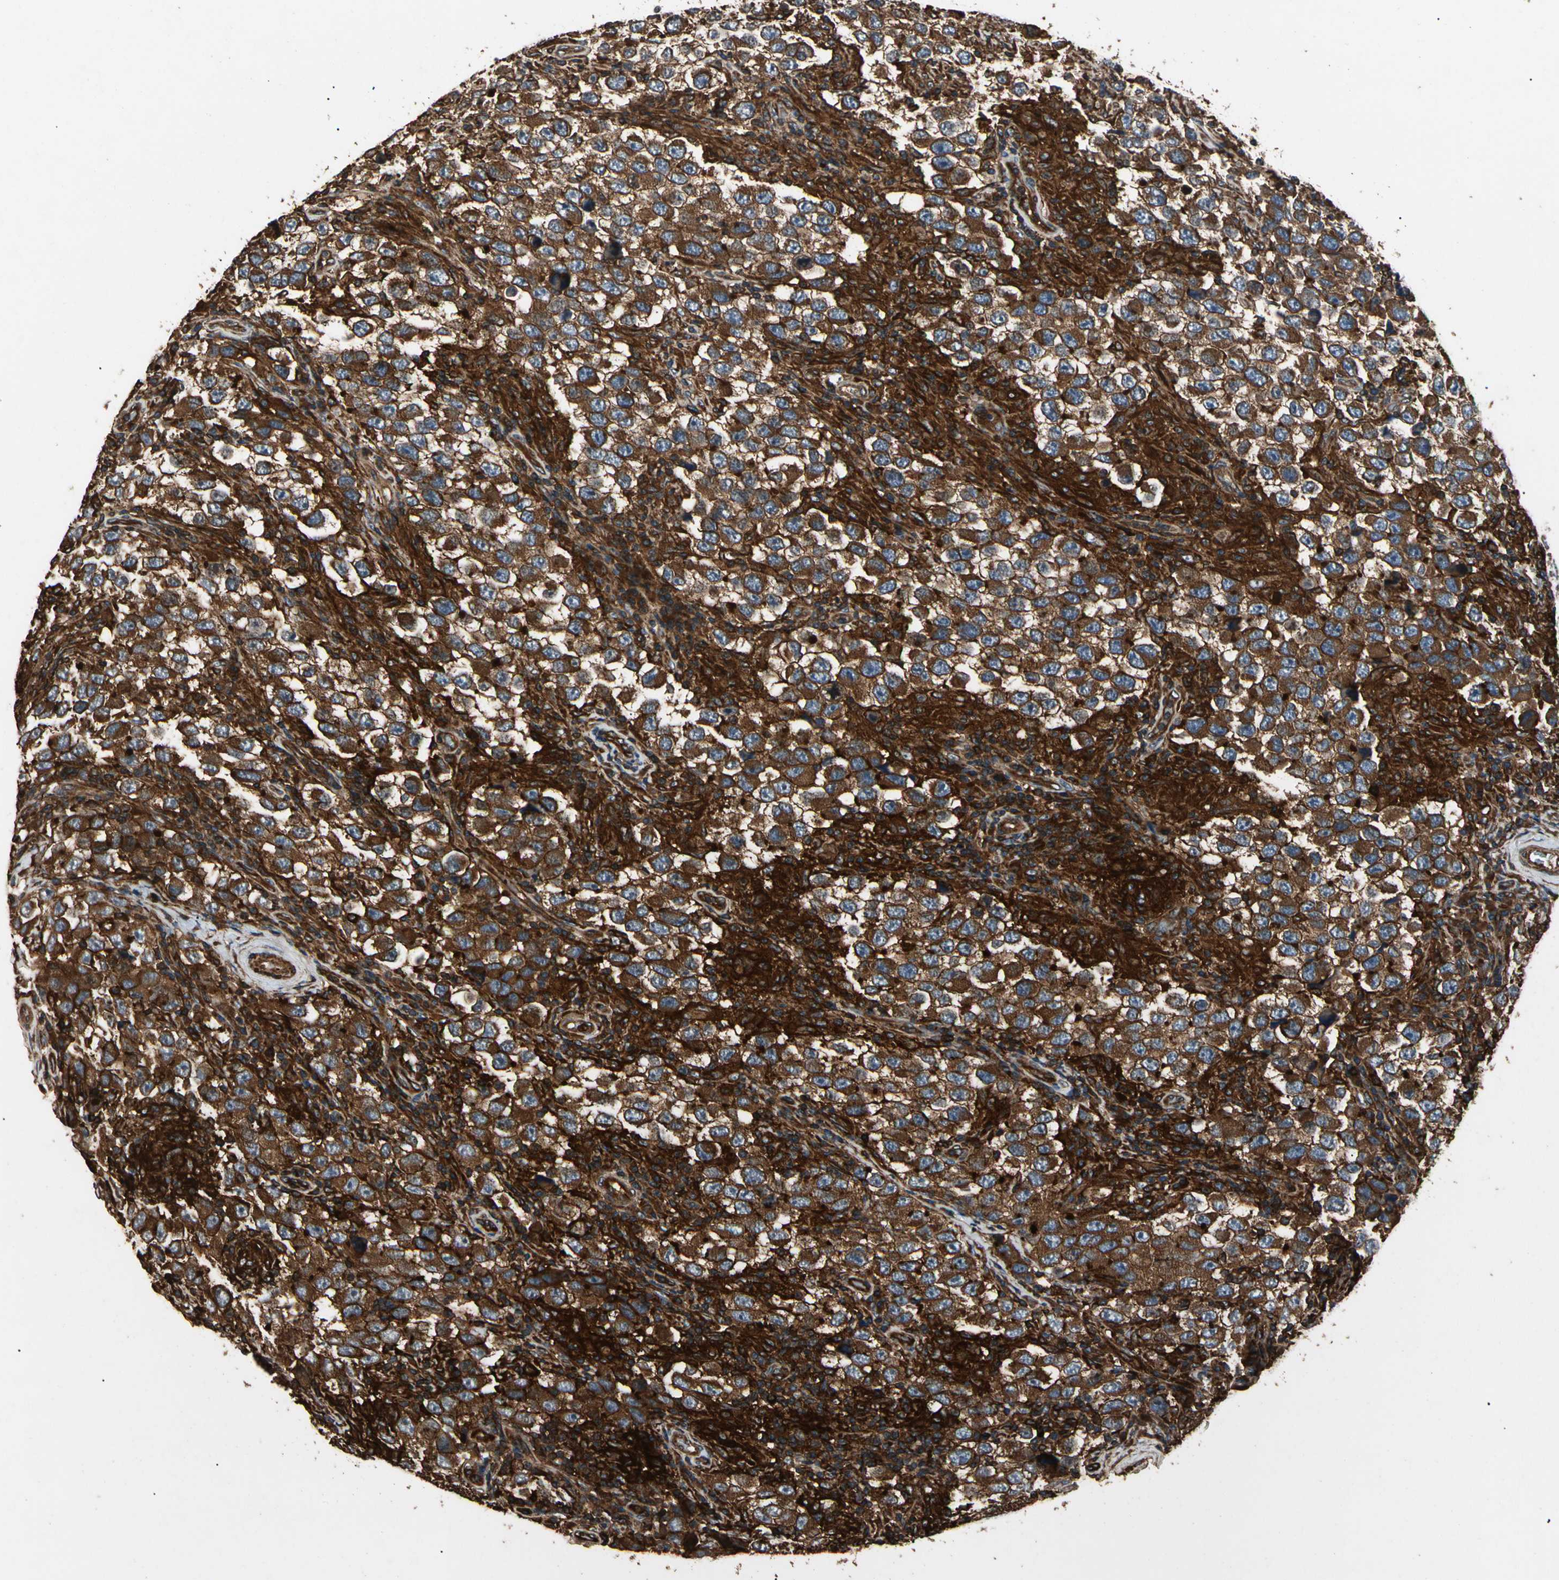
{"staining": {"intensity": "strong", "quantity": ">75%", "location": "cytoplasmic/membranous"}, "tissue": "testis cancer", "cell_type": "Tumor cells", "image_type": "cancer", "snomed": [{"axis": "morphology", "description": "Carcinoma, Embryonal, NOS"}, {"axis": "topography", "description": "Testis"}], "caption": "This histopathology image exhibits embryonal carcinoma (testis) stained with IHC to label a protein in brown. The cytoplasmic/membranous of tumor cells show strong positivity for the protein. Nuclei are counter-stained blue.", "gene": "AGBL2", "patient": {"sex": "male", "age": 21}}